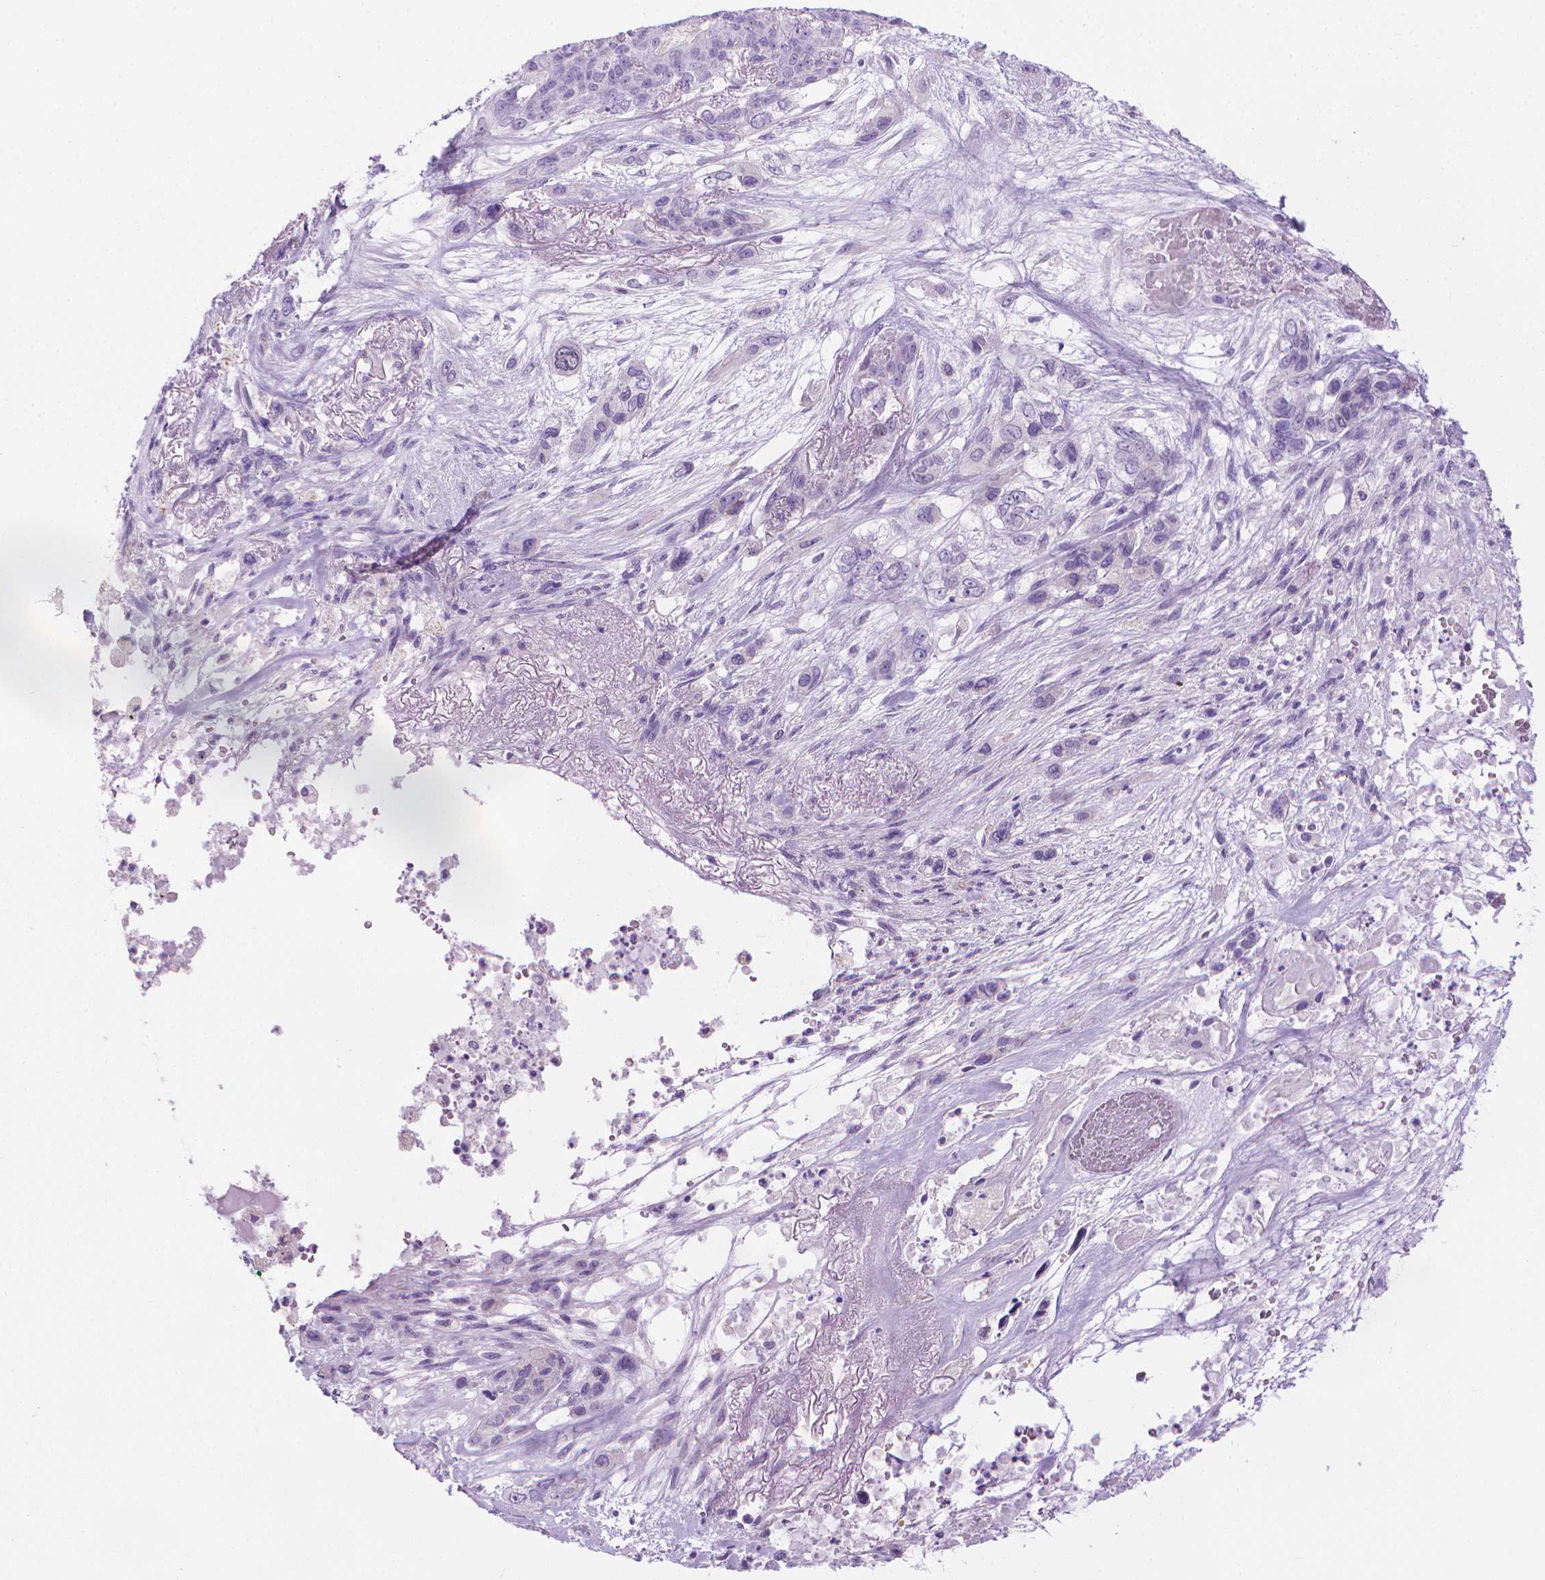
{"staining": {"intensity": "negative", "quantity": "none", "location": "none"}, "tissue": "lung cancer", "cell_type": "Tumor cells", "image_type": "cancer", "snomed": [{"axis": "morphology", "description": "Squamous cell carcinoma, NOS"}, {"axis": "topography", "description": "Lung"}], "caption": "The histopathology image displays no staining of tumor cells in lung squamous cell carcinoma.", "gene": "SPAG6", "patient": {"sex": "female", "age": 70}}